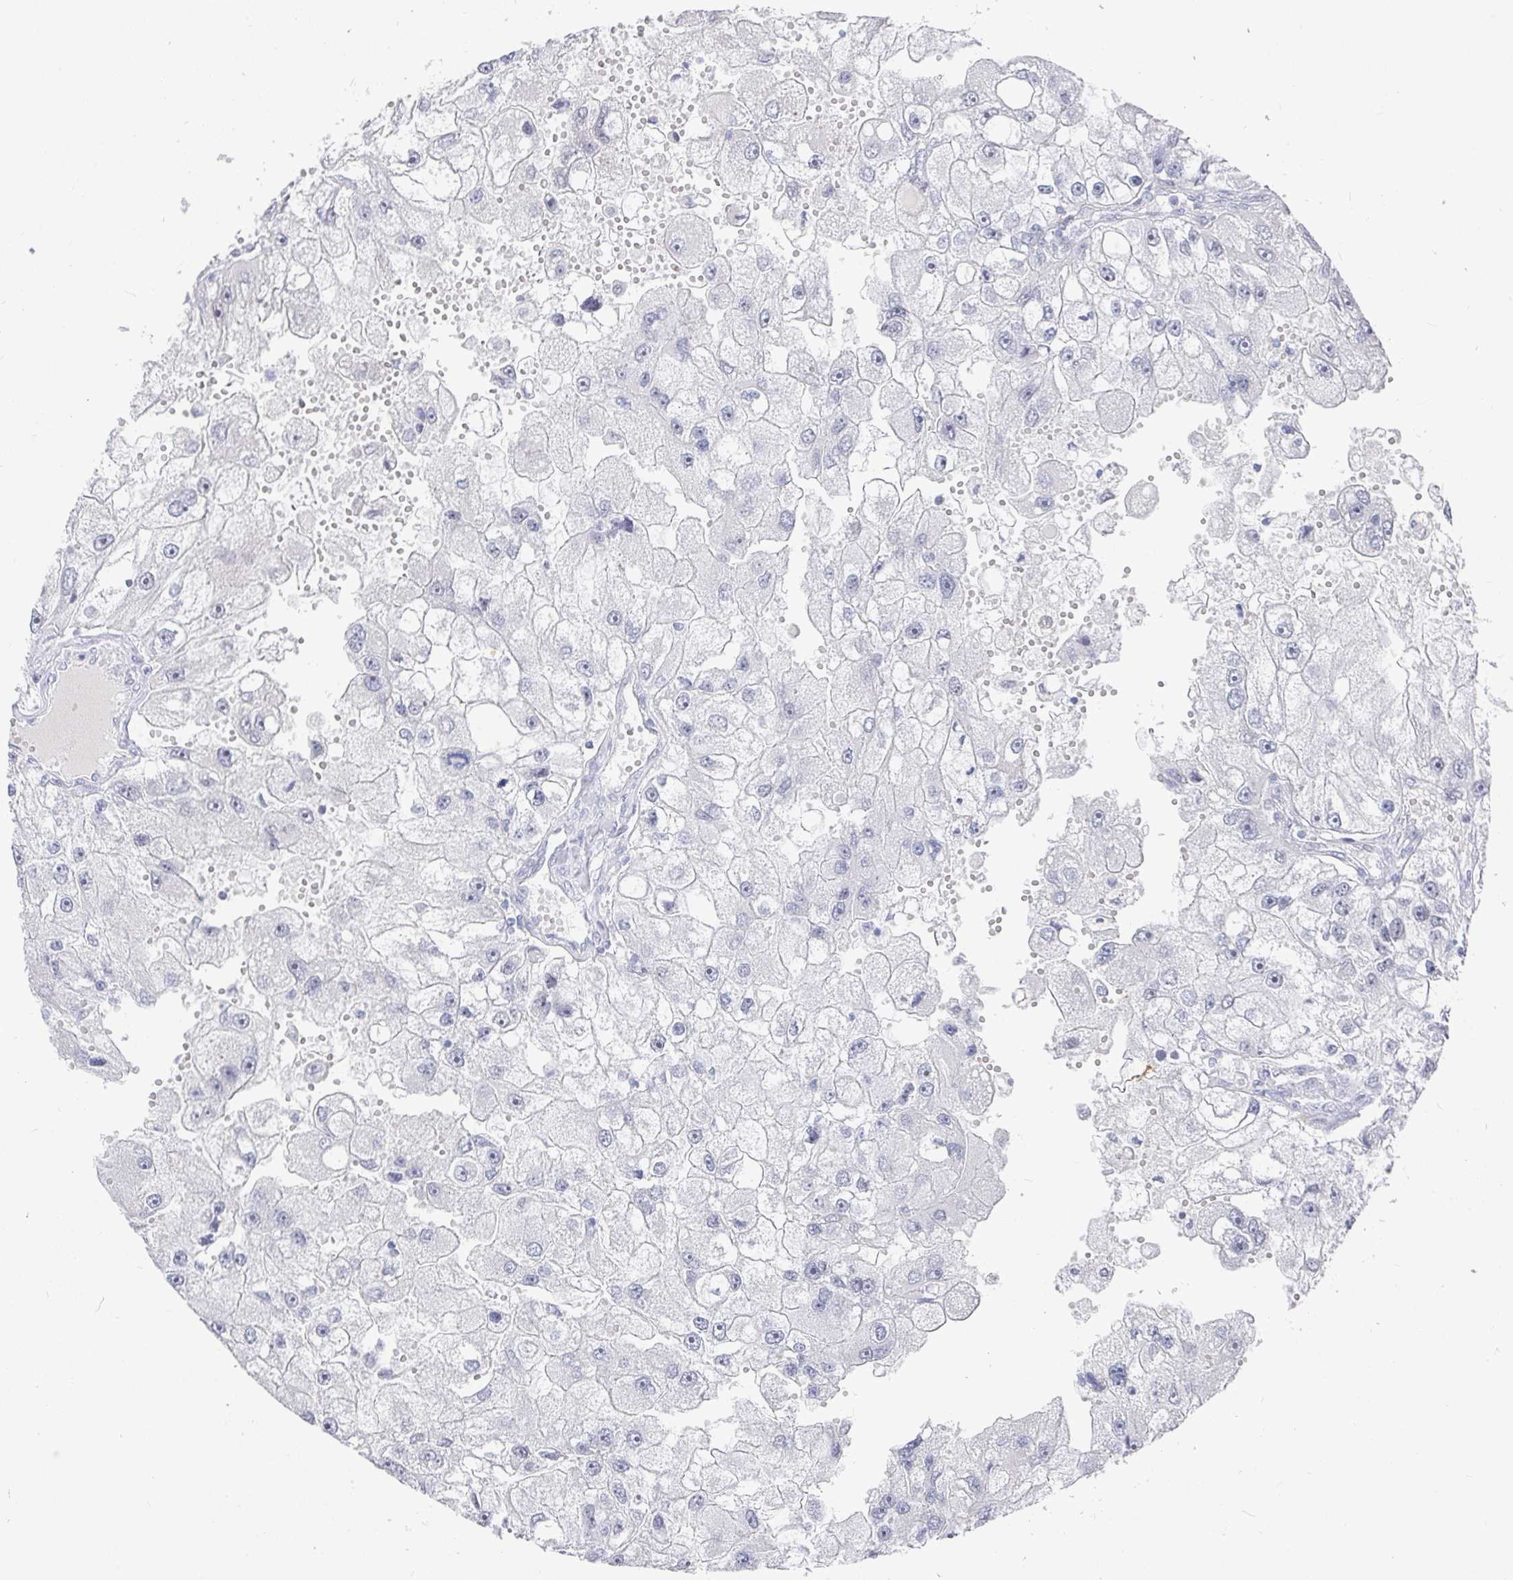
{"staining": {"intensity": "negative", "quantity": "none", "location": "none"}, "tissue": "renal cancer", "cell_type": "Tumor cells", "image_type": "cancer", "snomed": [{"axis": "morphology", "description": "Adenocarcinoma, NOS"}, {"axis": "topography", "description": "Kidney"}], "caption": "DAB immunohistochemical staining of human renal cancer demonstrates no significant staining in tumor cells. (DAB immunohistochemistry, high magnification).", "gene": "RCOR1", "patient": {"sex": "male", "age": 63}}